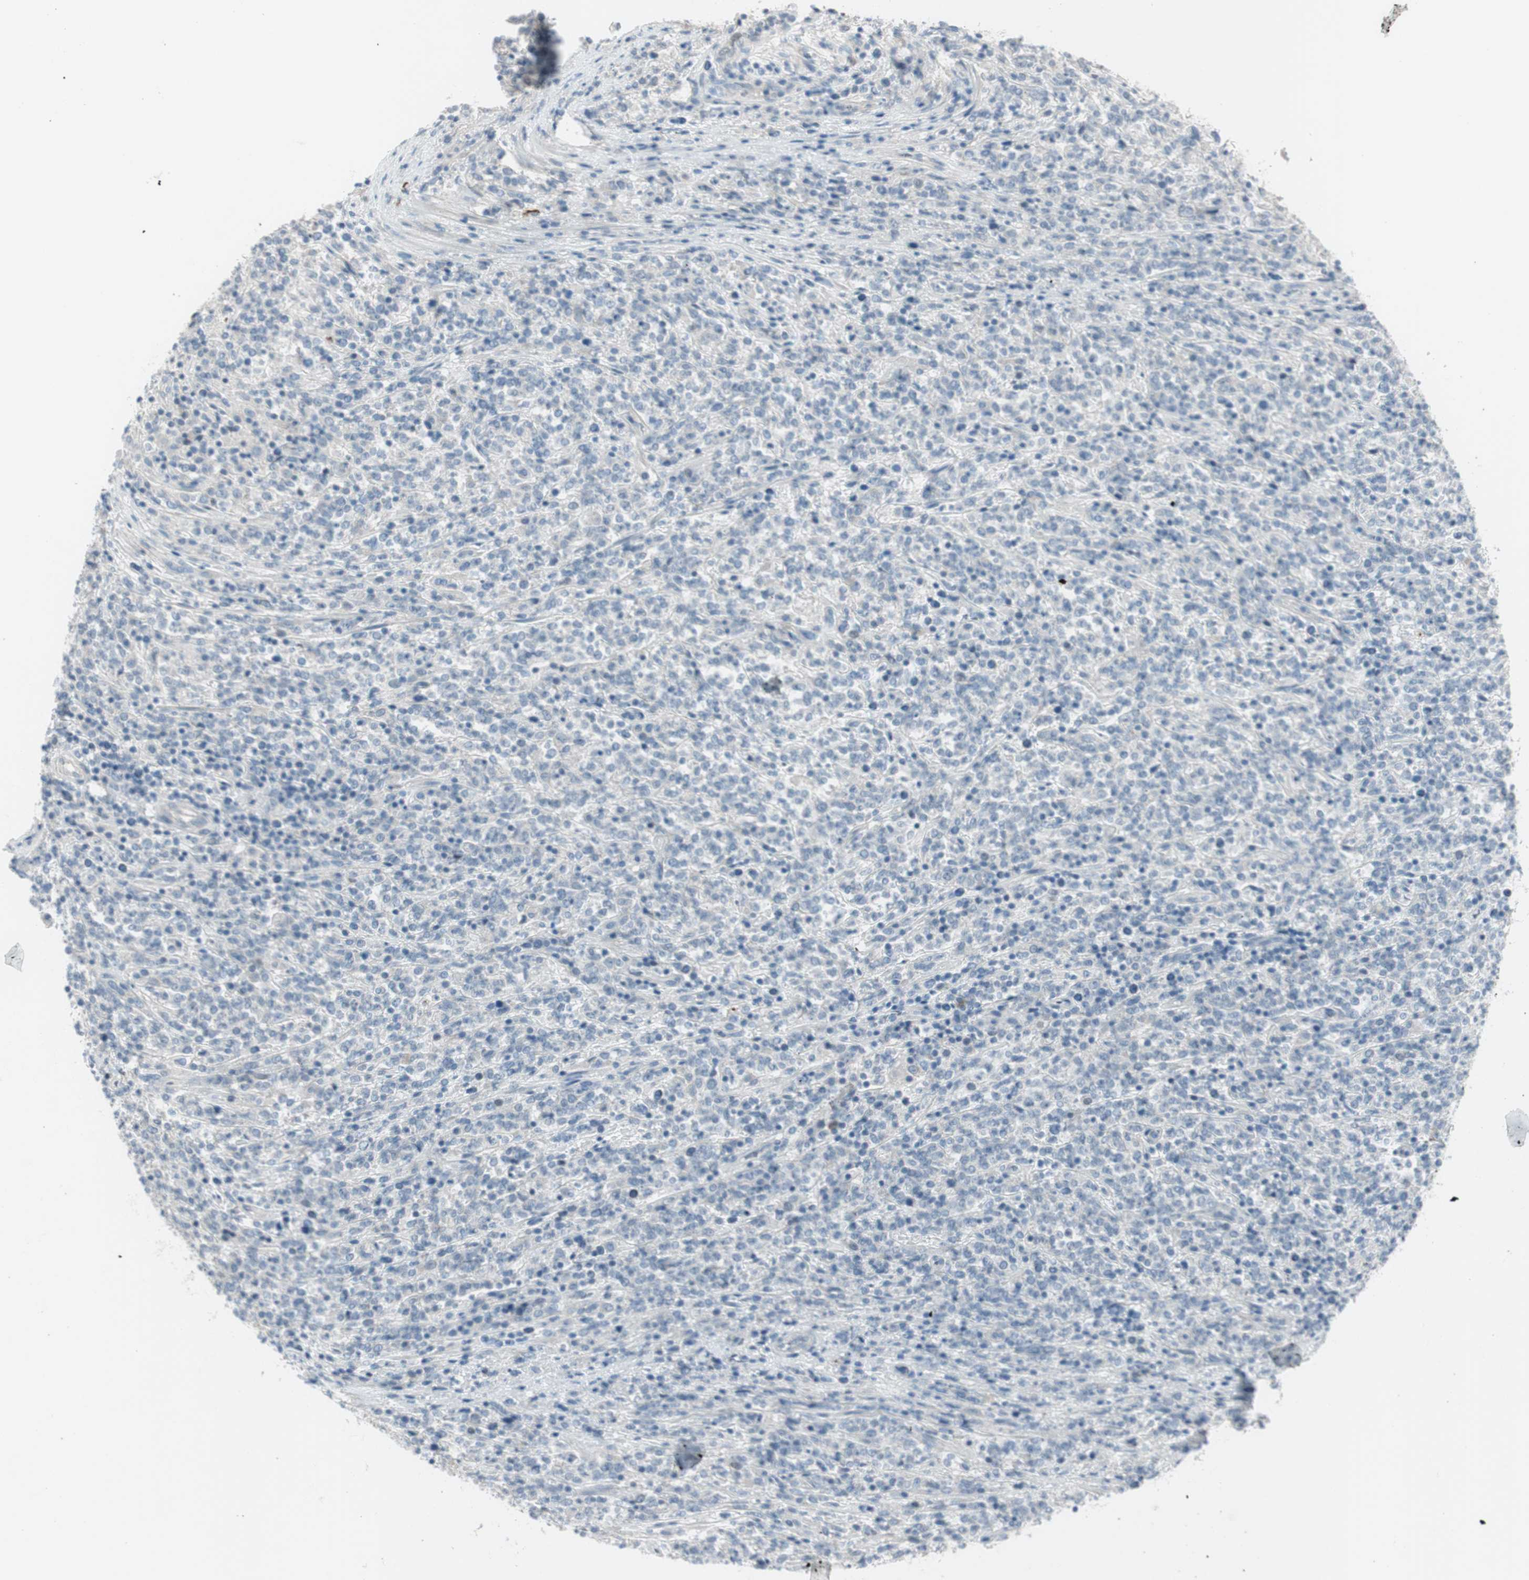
{"staining": {"intensity": "negative", "quantity": "none", "location": "none"}, "tissue": "lymphoma", "cell_type": "Tumor cells", "image_type": "cancer", "snomed": [{"axis": "morphology", "description": "Malignant lymphoma, non-Hodgkin's type, High grade"}, {"axis": "topography", "description": "Soft tissue"}], "caption": "This is an immunohistochemistry image of human malignant lymphoma, non-Hodgkin's type (high-grade). There is no positivity in tumor cells.", "gene": "MAPRE3", "patient": {"sex": "male", "age": 18}}